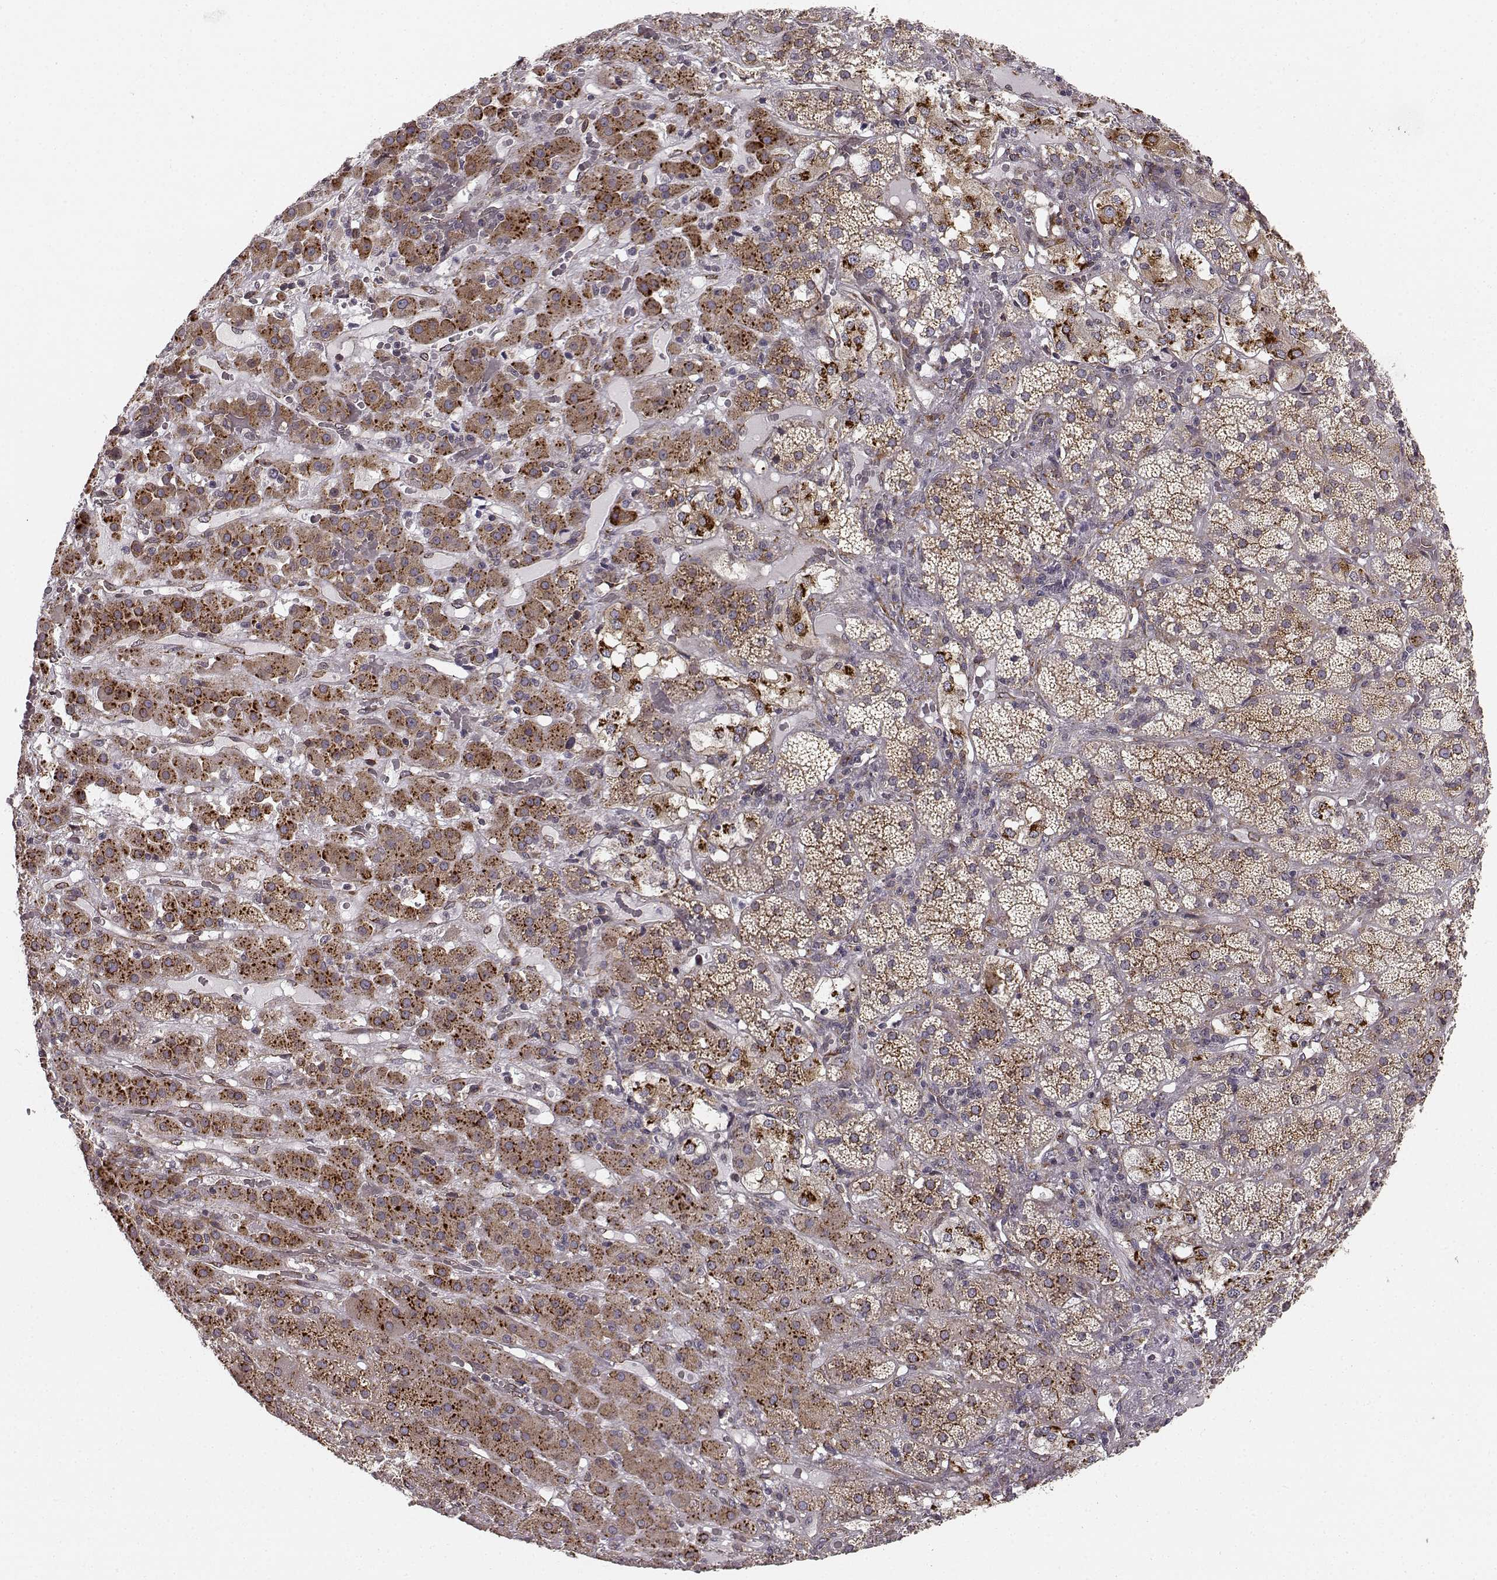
{"staining": {"intensity": "moderate", "quantity": ">75%", "location": "cytoplasmic/membranous"}, "tissue": "adrenal gland", "cell_type": "Glandular cells", "image_type": "normal", "snomed": [{"axis": "morphology", "description": "Normal tissue, NOS"}, {"axis": "topography", "description": "Adrenal gland"}], "caption": "Human adrenal gland stained for a protein (brown) exhibits moderate cytoplasmic/membranous positive expression in about >75% of glandular cells.", "gene": "TMEM14A", "patient": {"sex": "male", "age": 57}}